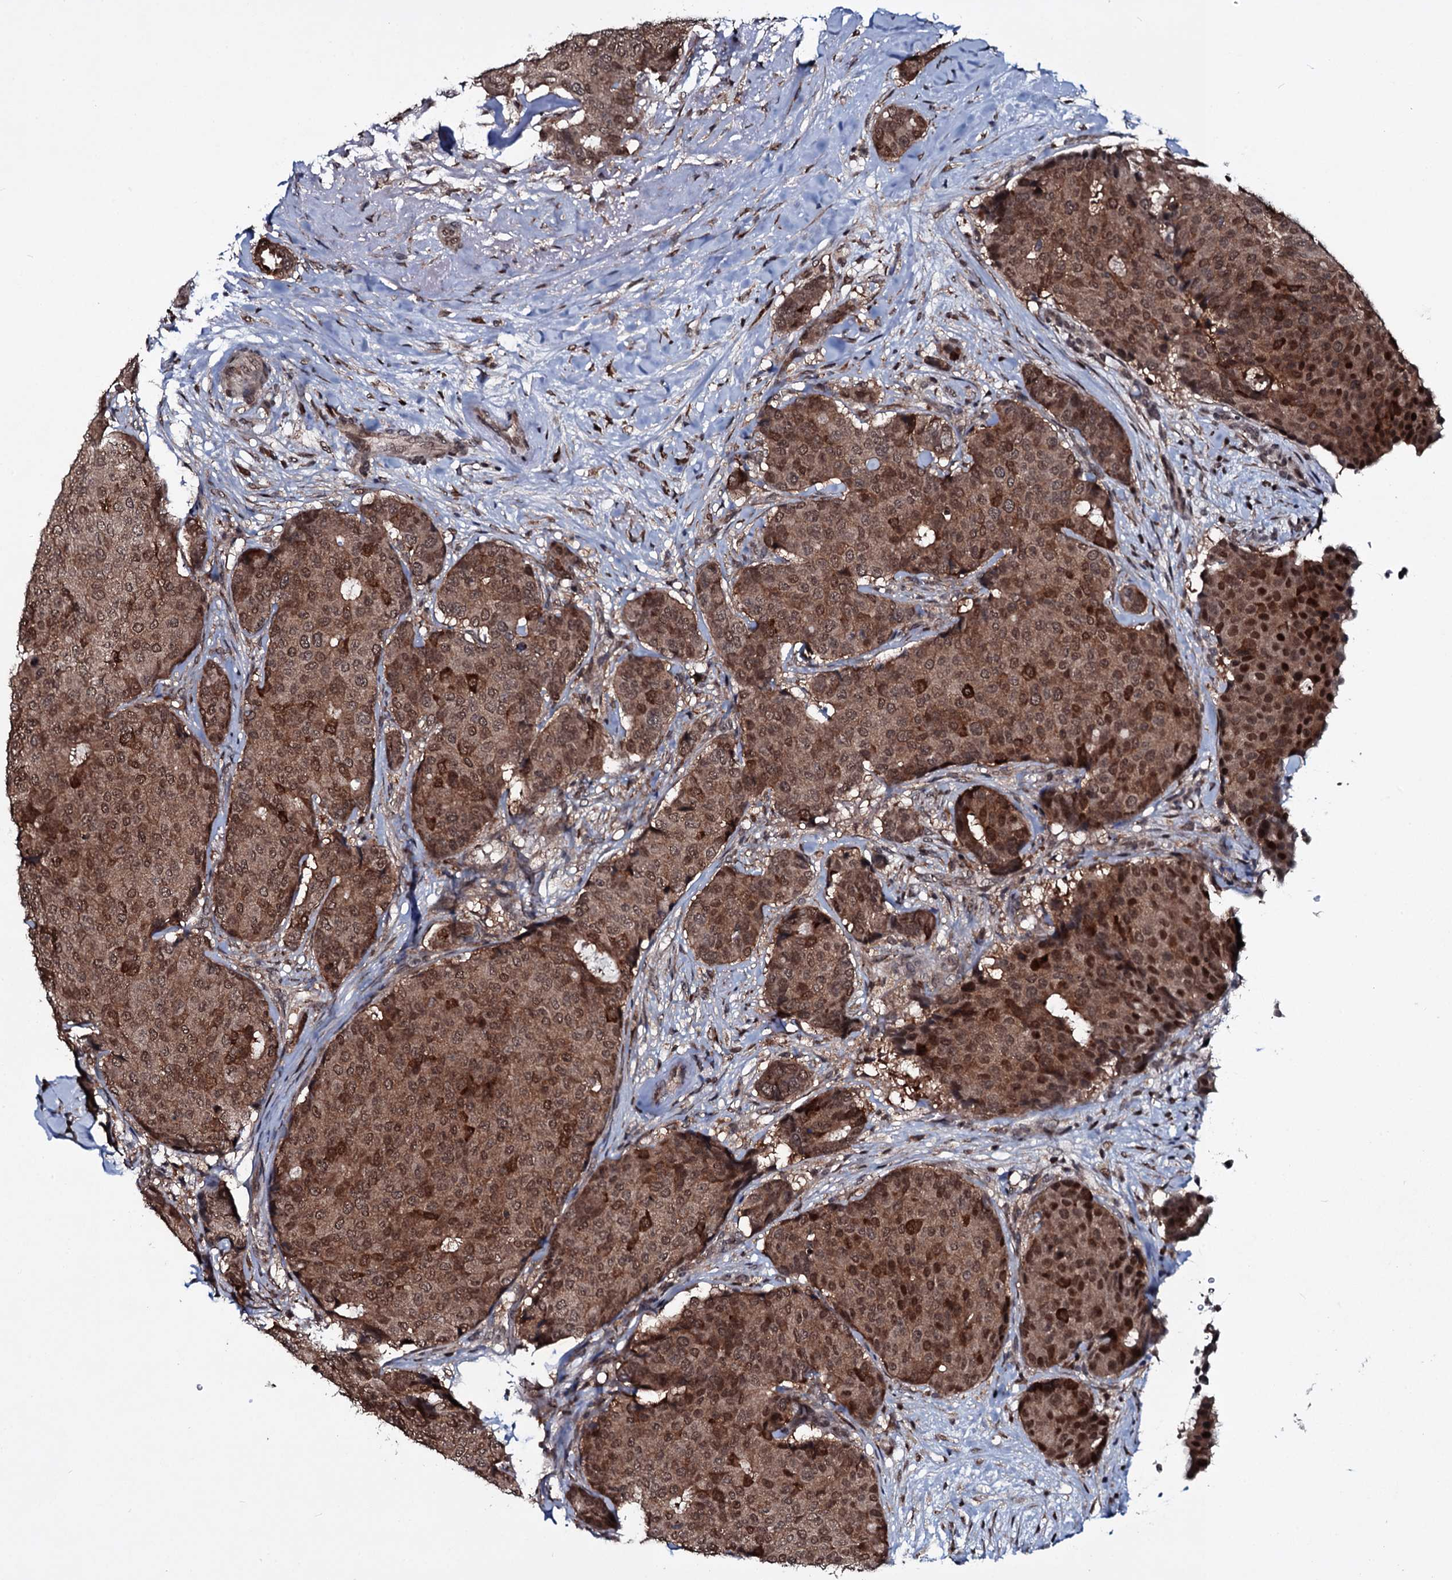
{"staining": {"intensity": "moderate", "quantity": ">75%", "location": "cytoplasmic/membranous,nuclear"}, "tissue": "breast cancer", "cell_type": "Tumor cells", "image_type": "cancer", "snomed": [{"axis": "morphology", "description": "Duct carcinoma"}, {"axis": "topography", "description": "Breast"}], "caption": "Immunohistochemical staining of human breast cancer demonstrates moderate cytoplasmic/membranous and nuclear protein positivity in about >75% of tumor cells.", "gene": "HDDC3", "patient": {"sex": "female", "age": 75}}